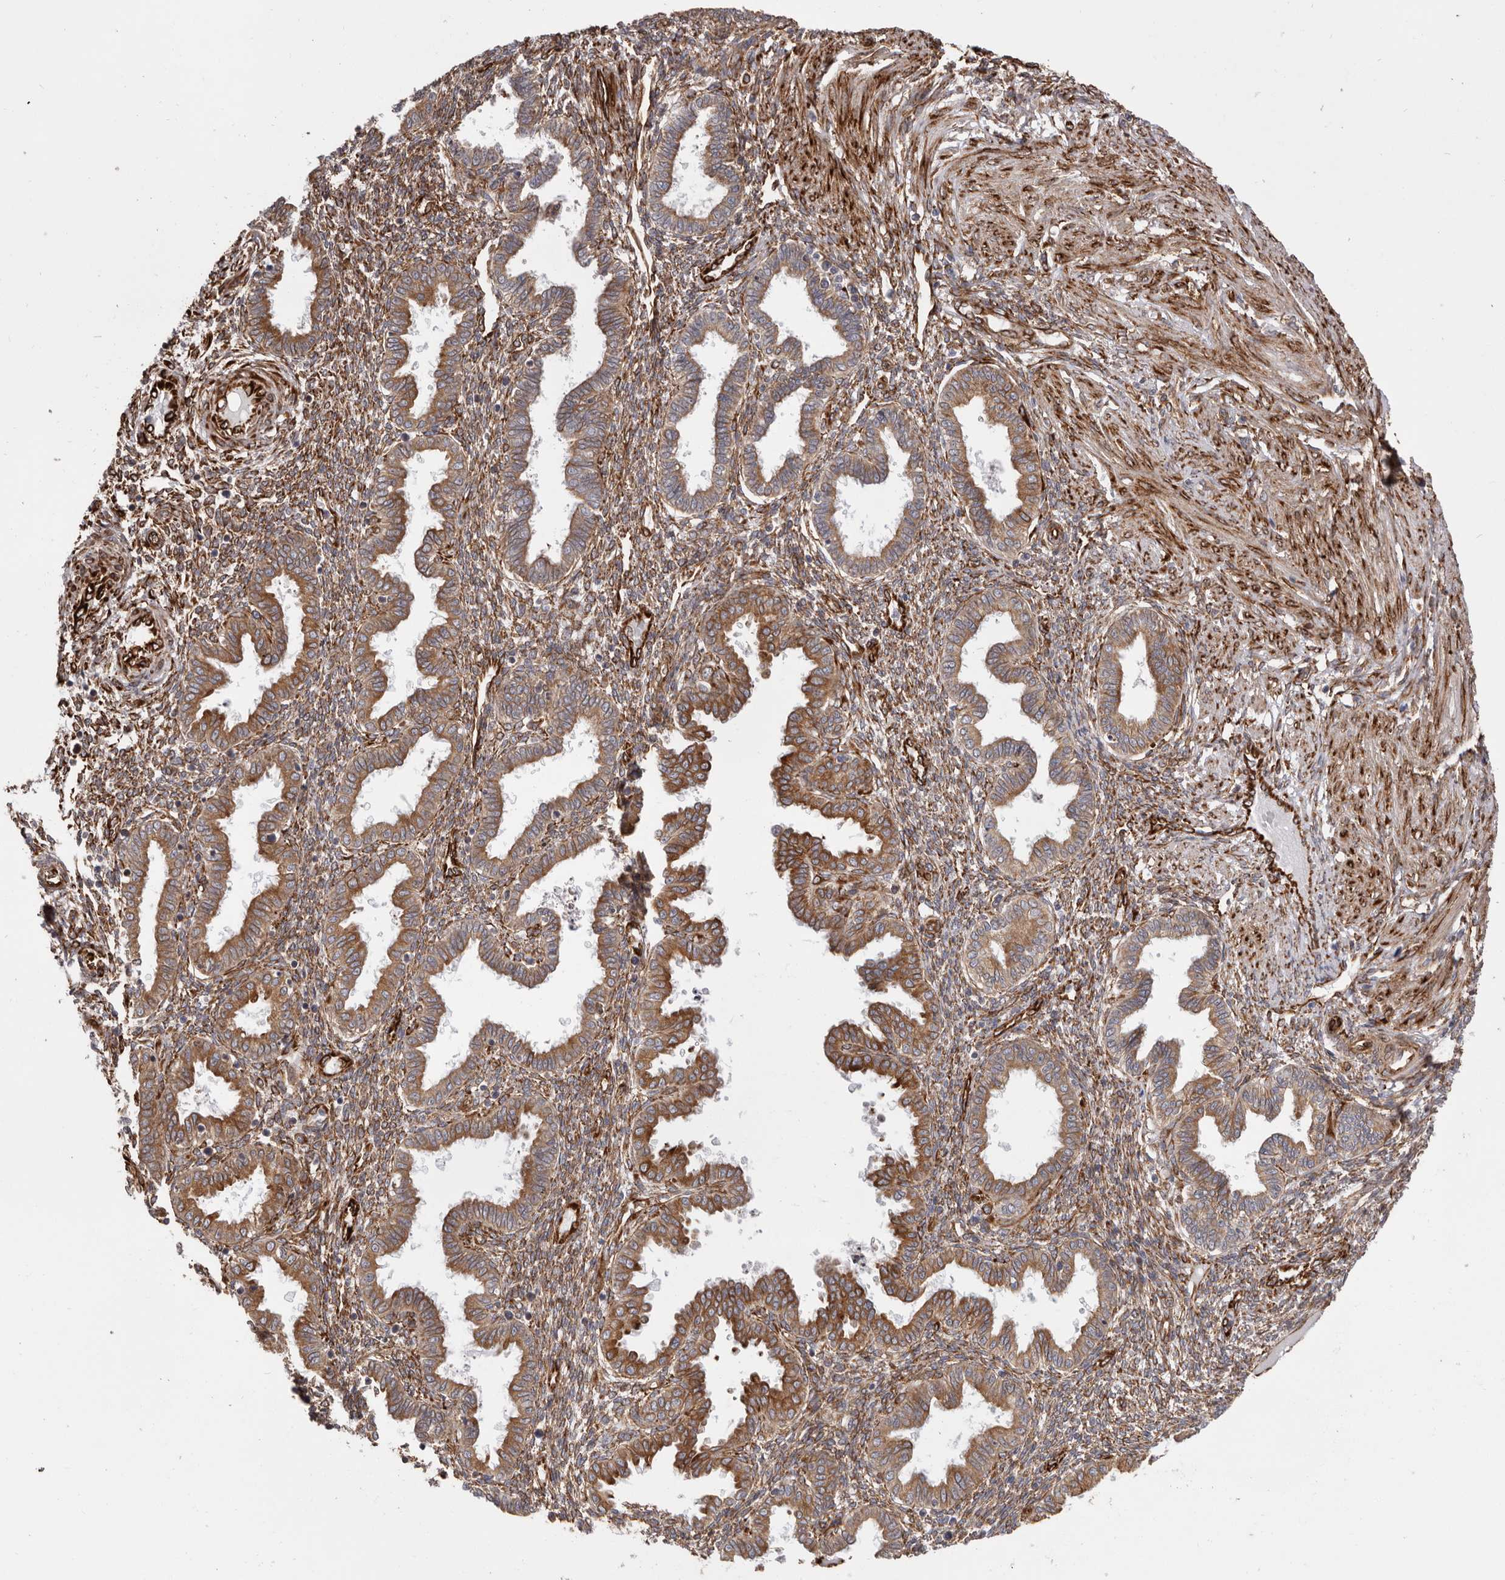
{"staining": {"intensity": "moderate", "quantity": ">75%", "location": "cytoplasmic/membranous"}, "tissue": "endometrium", "cell_type": "Cells in endometrial stroma", "image_type": "normal", "snomed": [{"axis": "morphology", "description": "Normal tissue, NOS"}, {"axis": "topography", "description": "Endometrium"}], "caption": "This is a photomicrograph of IHC staining of normal endometrium, which shows moderate expression in the cytoplasmic/membranous of cells in endometrial stroma.", "gene": "WDTC1", "patient": {"sex": "female", "age": 33}}